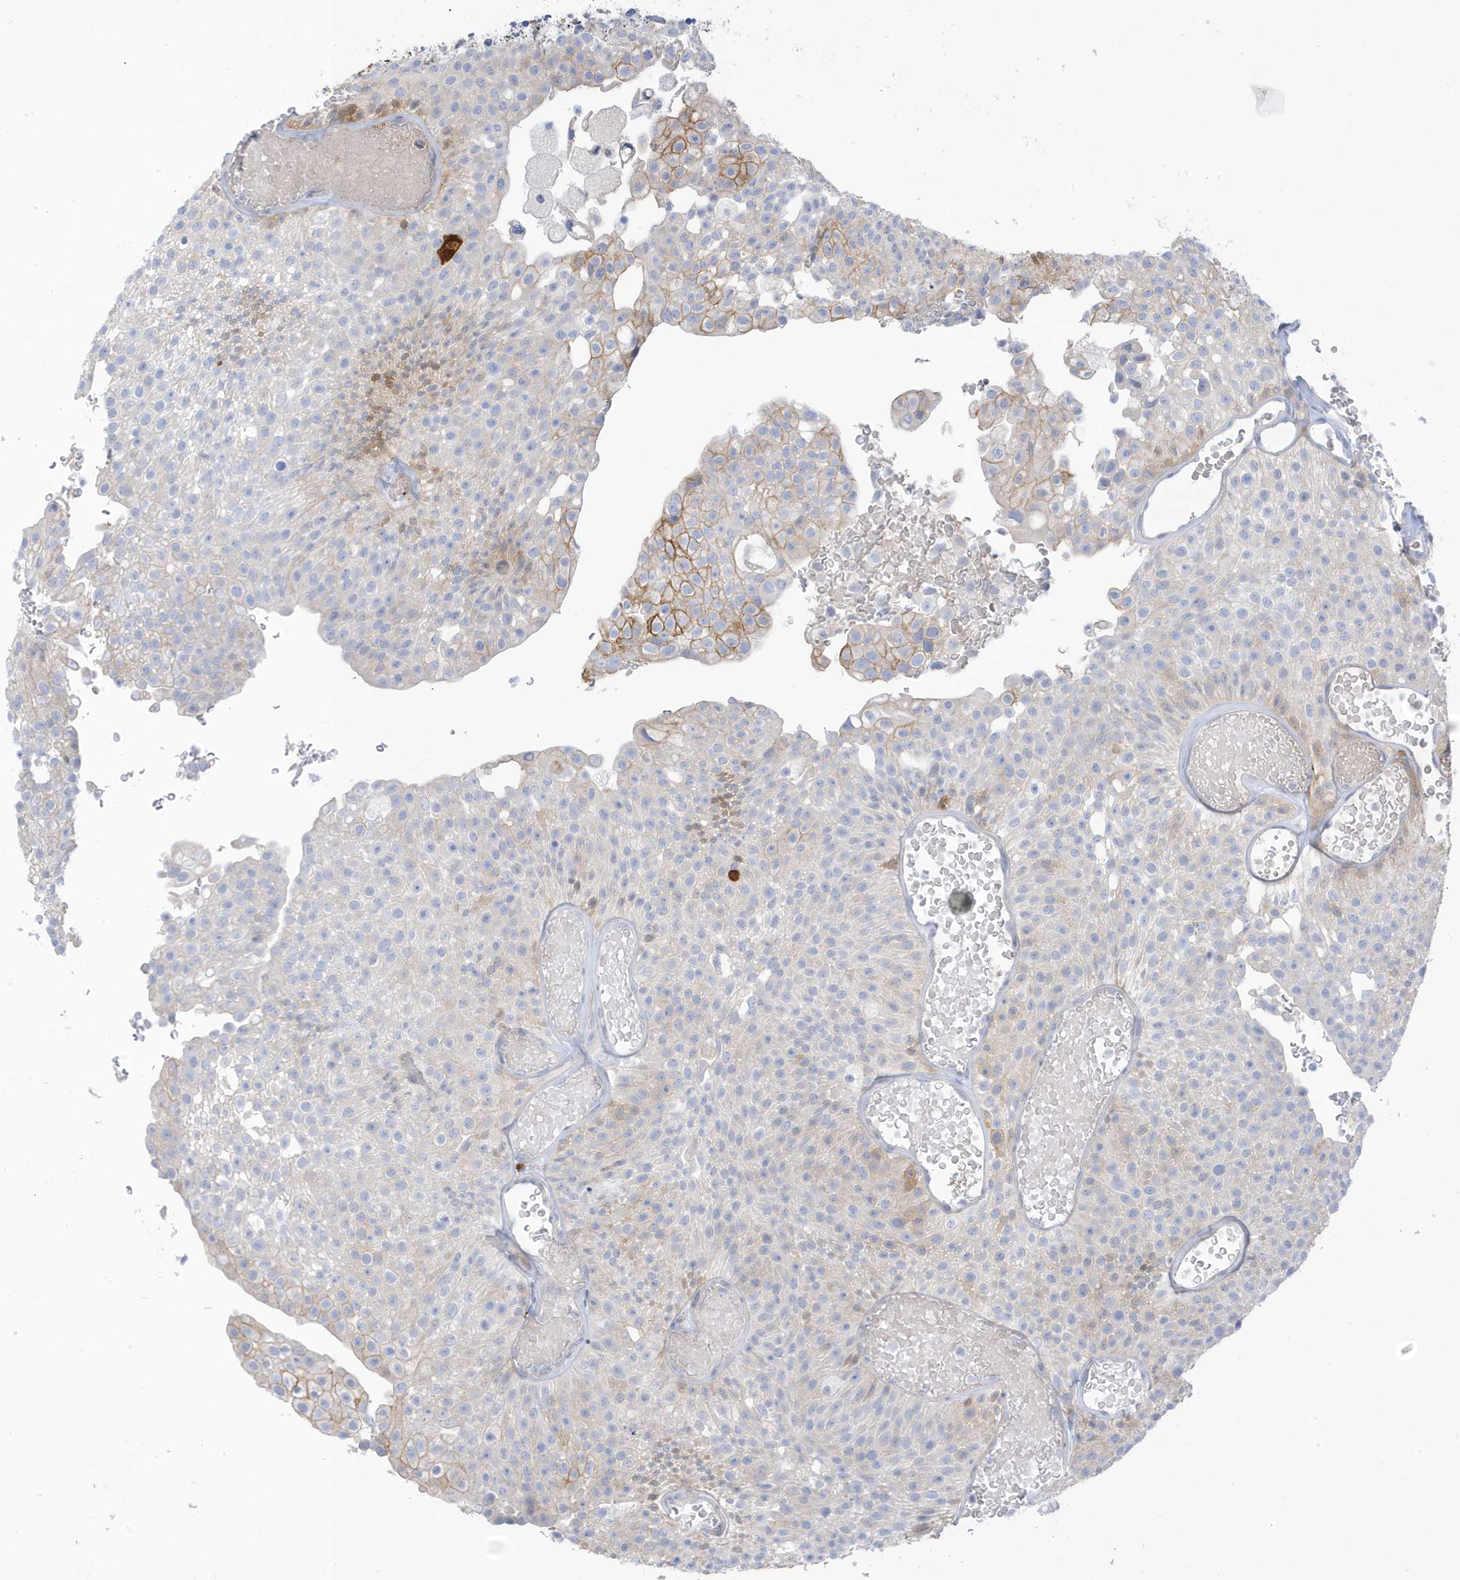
{"staining": {"intensity": "moderate", "quantity": "<25%", "location": "cytoplasmic/membranous"}, "tissue": "urothelial cancer", "cell_type": "Tumor cells", "image_type": "cancer", "snomed": [{"axis": "morphology", "description": "Urothelial carcinoma, Low grade"}, {"axis": "topography", "description": "Urinary bladder"}], "caption": "This micrograph displays urothelial carcinoma (low-grade) stained with immunohistochemistry (IHC) to label a protein in brown. The cytoplasmic/membranous of tumor cells show moderate positivity for the protein. Nuclei are counter-stained blue.", "gene": "ATP13A5", "patient": {"sex": "male", "age": 78}}